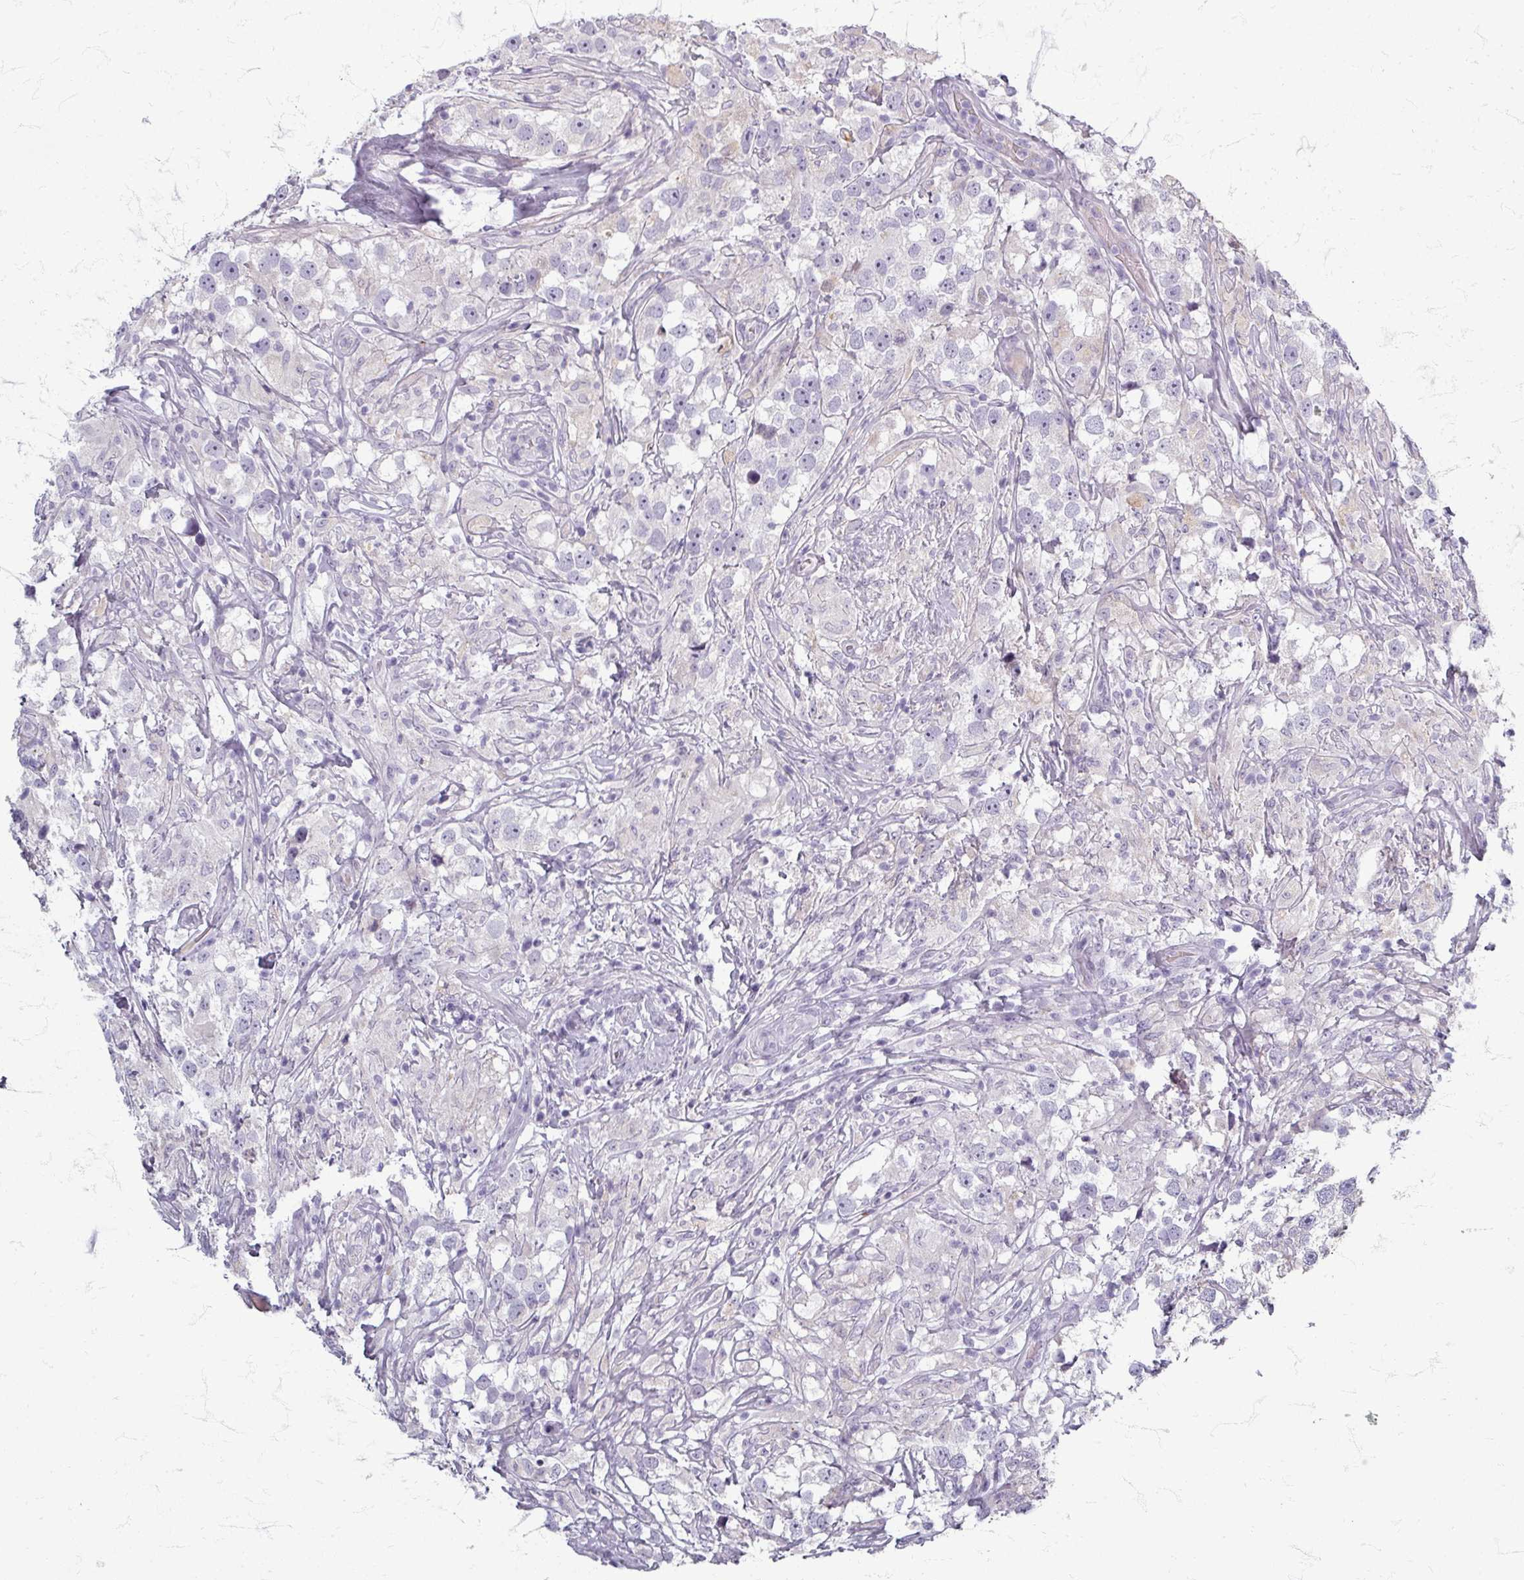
{"staining": {"intensity": "negative", "quantity": "none", "location": "none"}, "tissue": "testis cancer", "cell_type": "Tumor cells", "image_type": "cancer", "snomed": [{"axis": "morphology", "description": "Seminoma, NOS"}, {"axis": "topography", "description": "Testis"}], "caption": "Tumor cells show no significant protein expression in seminoma (testis).", "gene": "ZNF878", "patient": {"sex": "male", "age": 46}}